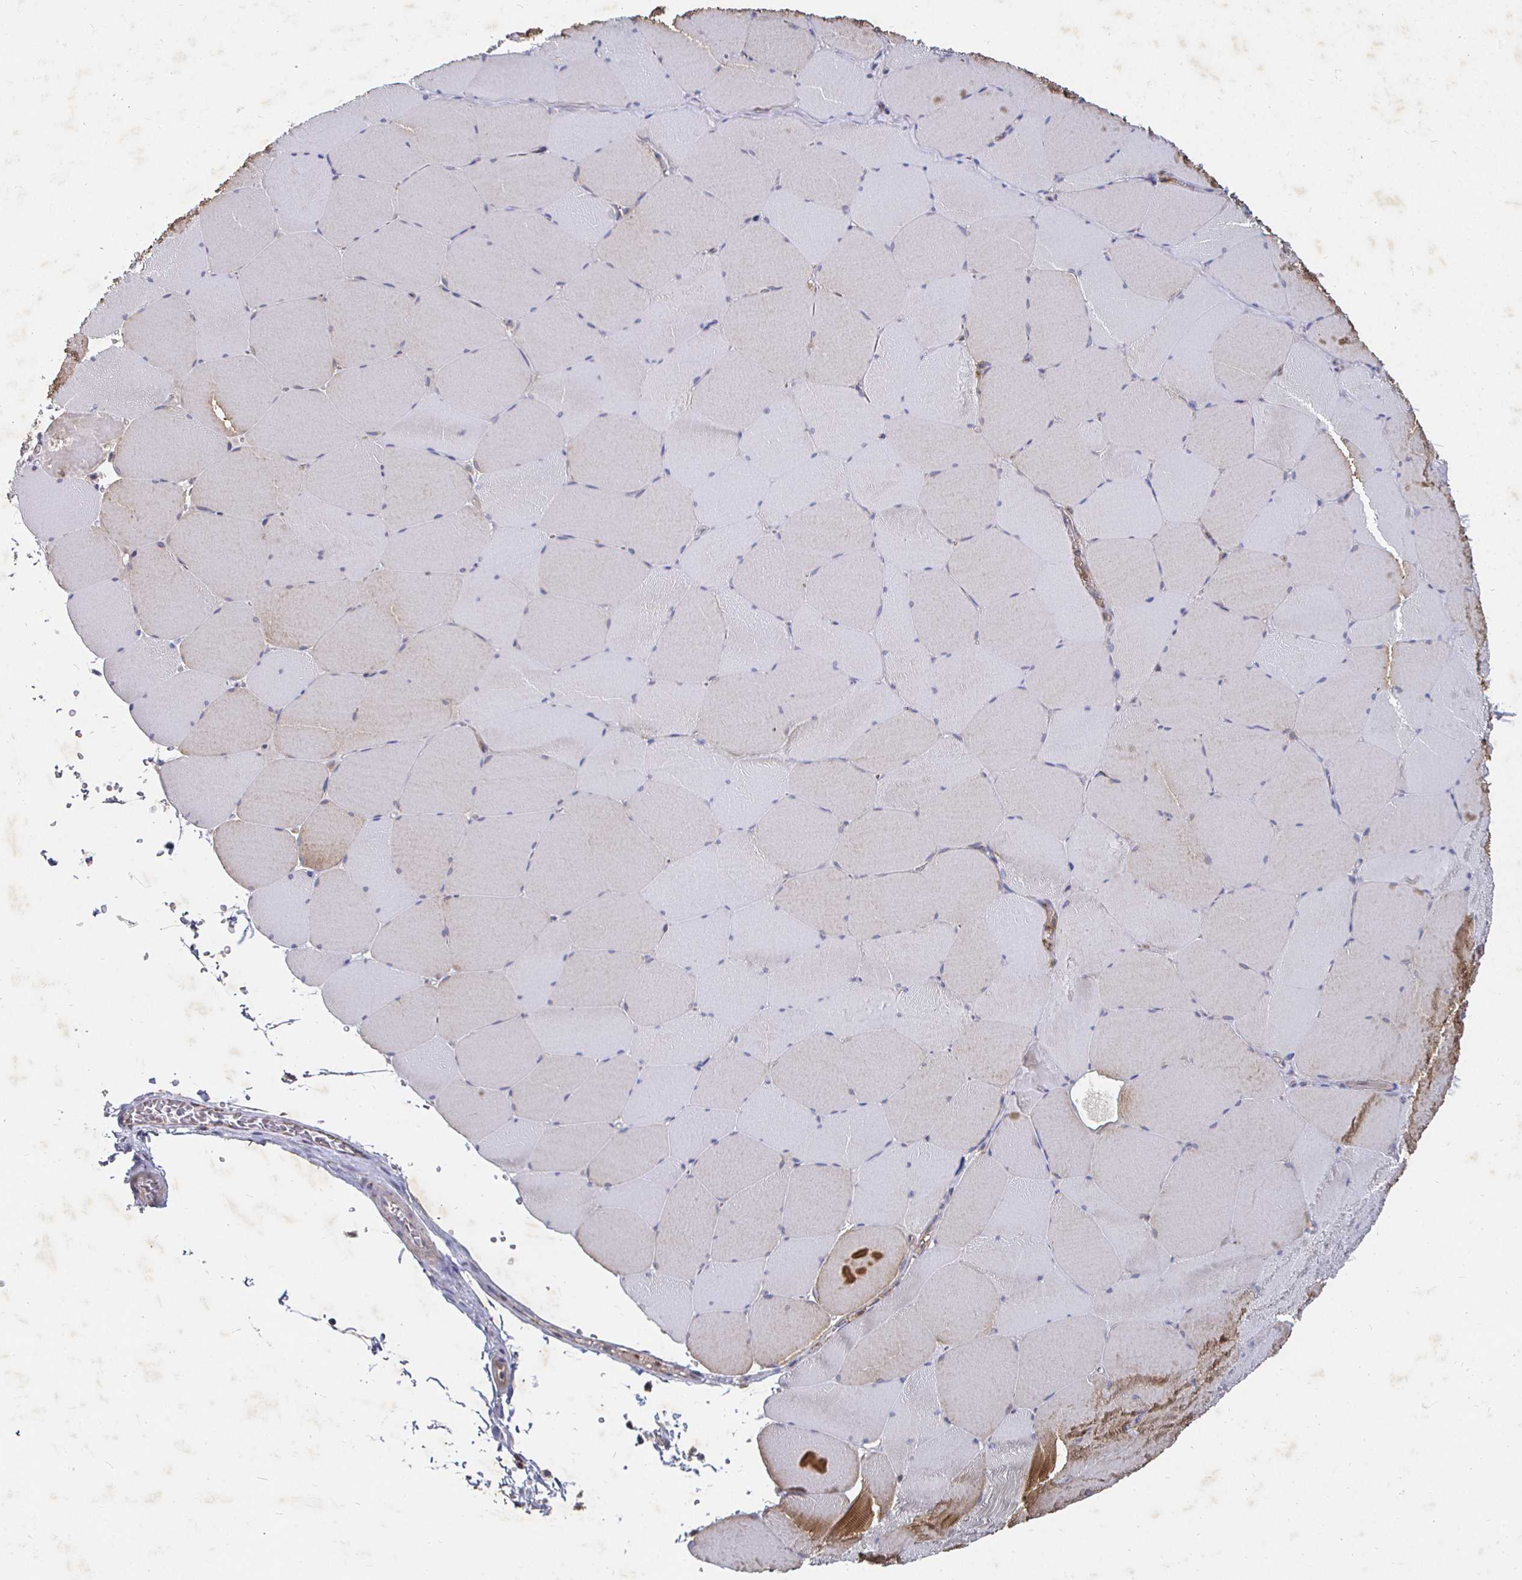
{"staining": {"intensity": "moderate", "quantity": "25%-75%", "location": "cytoplasmic/membranous"}, "tissue": "skeletal muscle", "cell_type": "Myocytes", "image_type": "normal", "snomed": [{"axis": "morphology", "description": "Normal tissue, NOS"}, {"axis": "topography", "description": "Skeletal muscle"}, {"axis": "topography", "description": "Head-Neck"}], "caption": "This image shows immunohistochemistry (IHC) staining of unremarkable skeletal muscle, with medium moderate cytoplasmic/membranous staining in approximately 25%-75% of myocytes.", "gene": "NRSN1", "patient": {"sex": "male", "age": 66}}